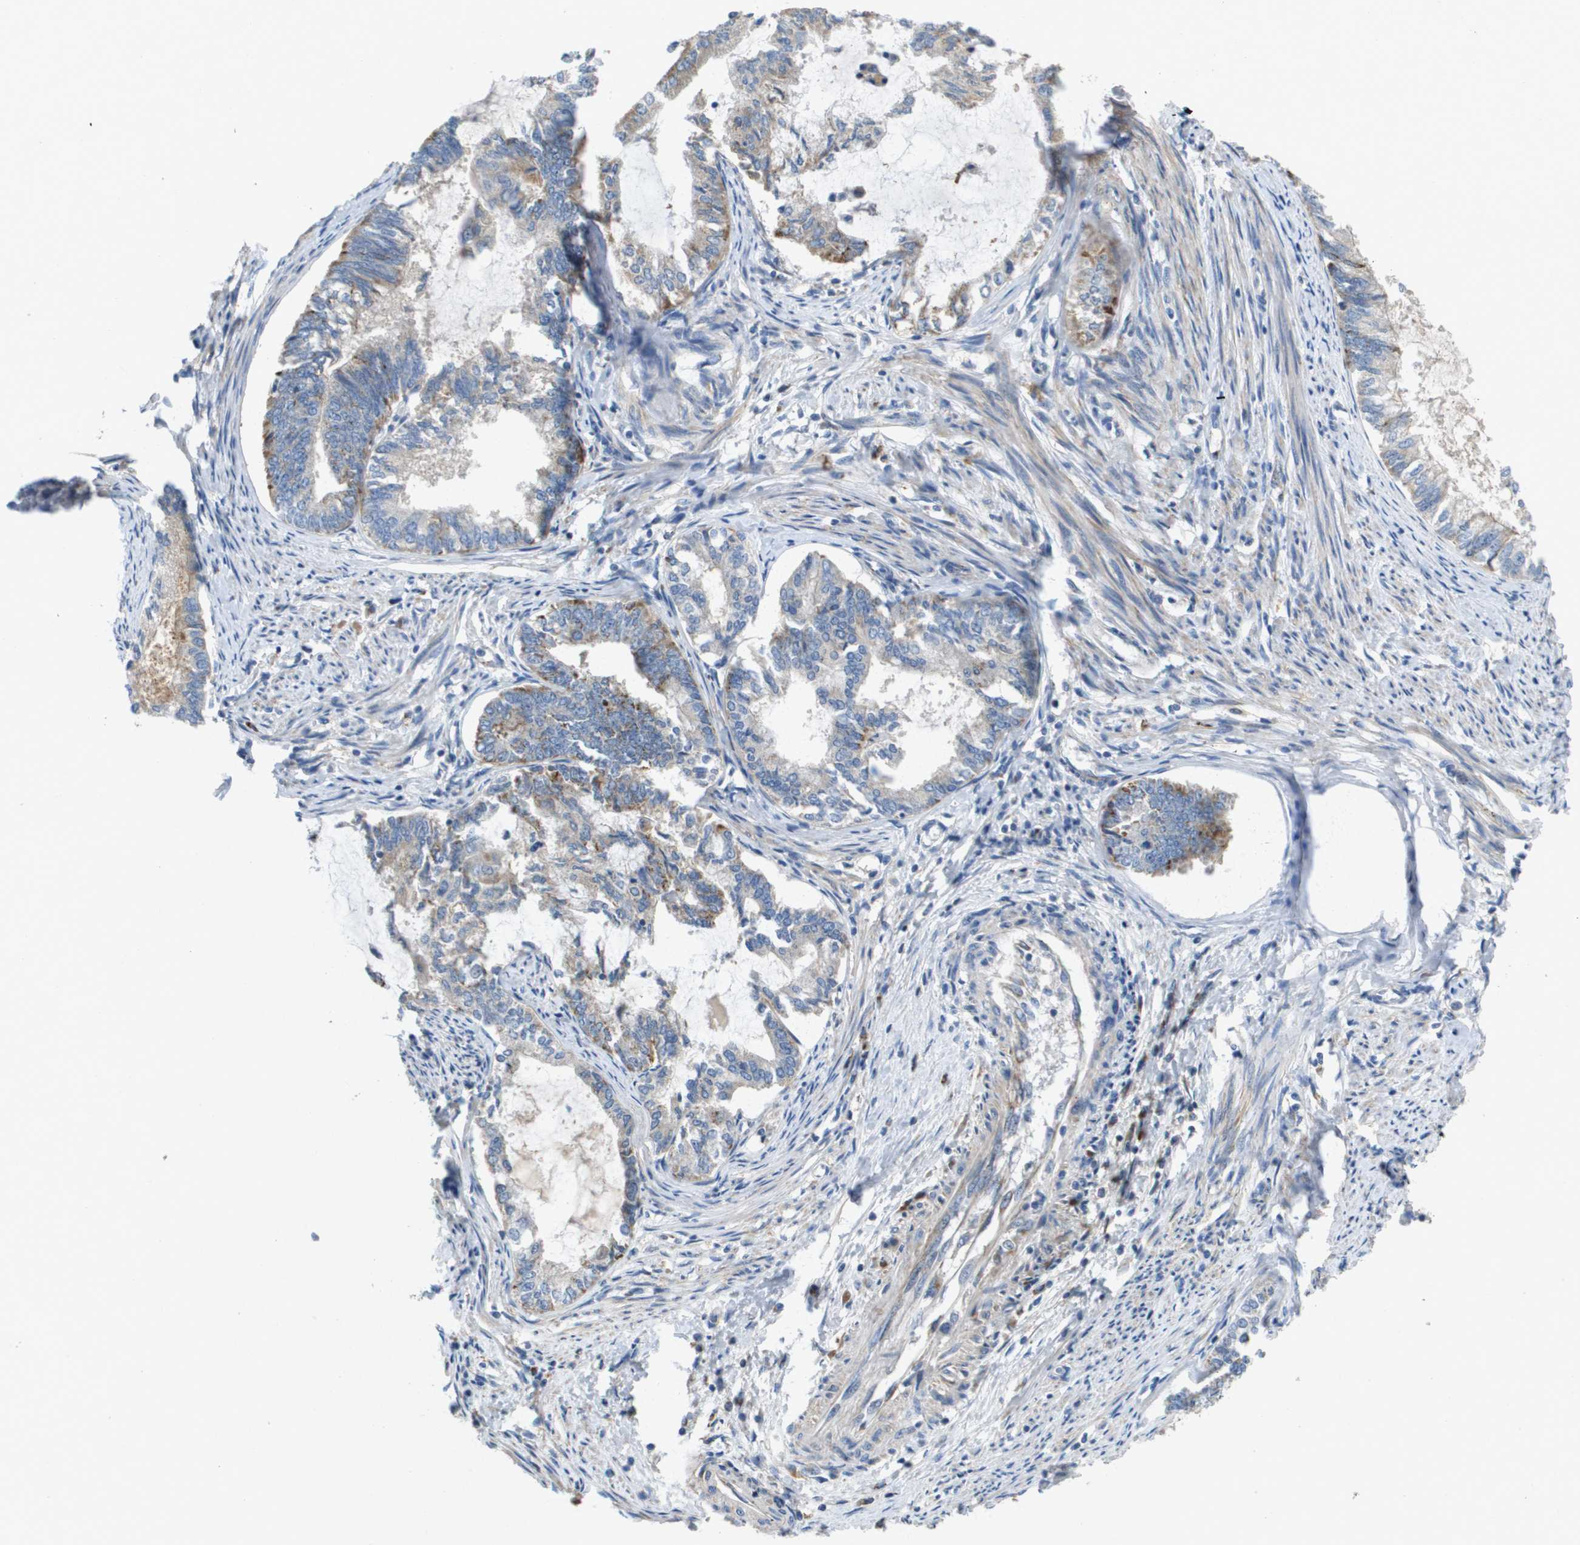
{"staining": {"intensity": "weak", "quantity": "25%-75%", "location": "cytoplasmic/membranous"}, "tissue": "endometrial cancer", "cell_type": "Tumor cells", "image_type": "cancer", "snomed": [{"axis": "morphology", "description": "Adenocarcinoma, NOS"}, {"axis": "topography", "description": "Endometrium"}], "caption": "Human endometrial cancer stained for a protein (brown) demonstrates weak cytoplasmic/membranous positive positivity in approximately 25%-75% of tumor cells.", "gene": "B3GNT5", "patient": {"sex": "female", "age": 86}}